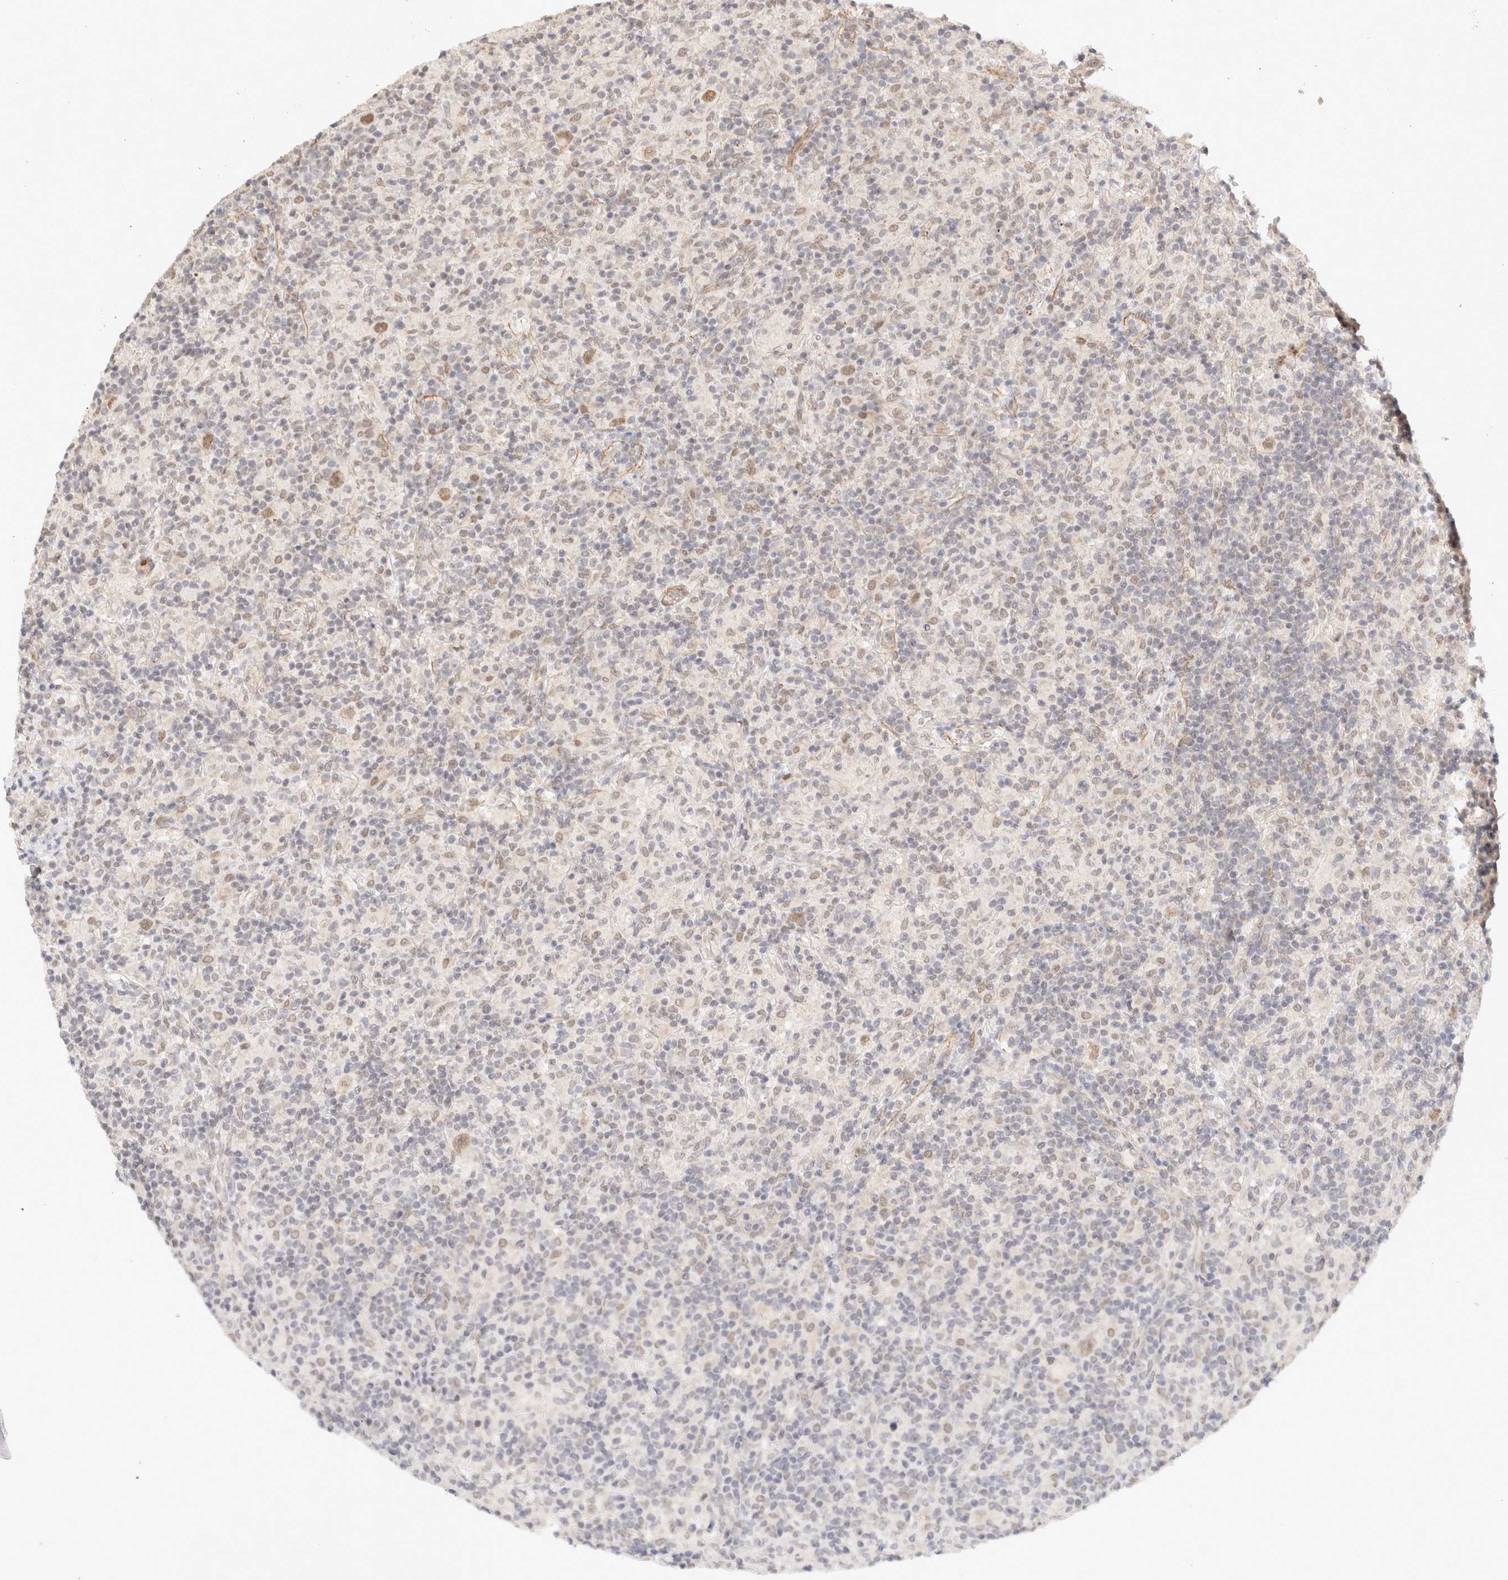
{"staining": {"intensity": "weak", "quantity": ">75%", "location": "cytoplasmic/membranous"}, "tissue": "lymphoma", "cell_type": "Tumor cells", "image_type": "cancer", "snomed": [{"axis": "morphology", "description": "Hodgkin's disease, NOS"}, {"axis": "topography", "description": "Lymph node"}], "caption": "Brown immunohistochemical staining in human Hodgkin's disease reveals weak cytoplasmic/membranous positivity in about >75% of tumor cells.", "gene": "BRPF3", "patient": {"sex": "male", "age": 70}}